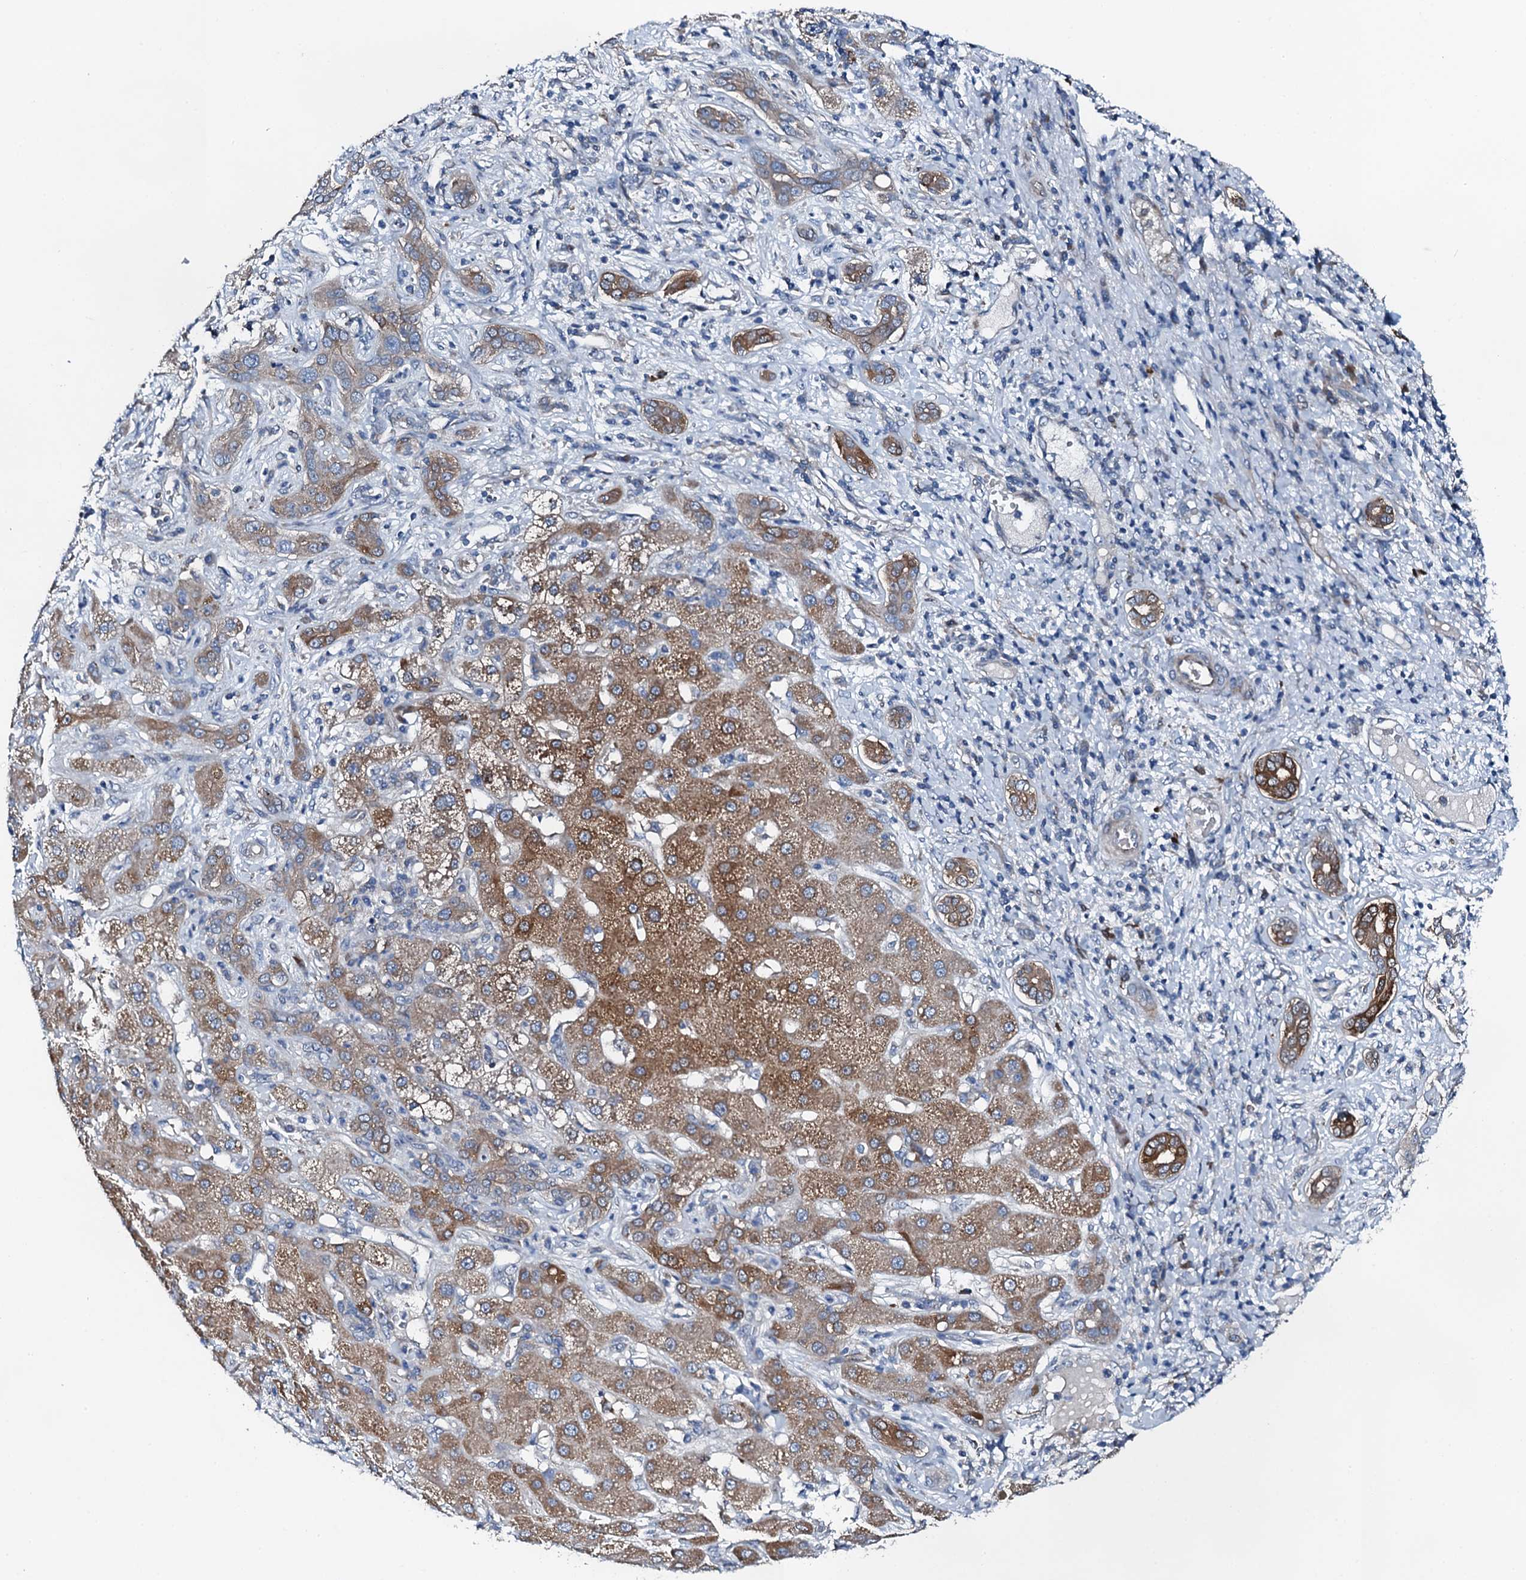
{"staining": {"intensity": "moderate", "quantity": "25%-75%", "location": "cytoplasmic/membranous"}, "tissue": "liver cancer", "cell_type": "Tumor cells", "image_type": "cancer", "snomed": [{"axis": "morphology", "description": "Carcinoma, Hepatocellular, NOS"}, {"axis": "topography", "description": "Liver"}], "caption": "Tumor cells reveal medium levels of moderate cytoplasmic/membranous staining in about 25%-75% of cells in human liver cancer (hepatocellular carcinoma).", "gene": "GFOD2", "patient": {"sex": "male", "age": 65}}